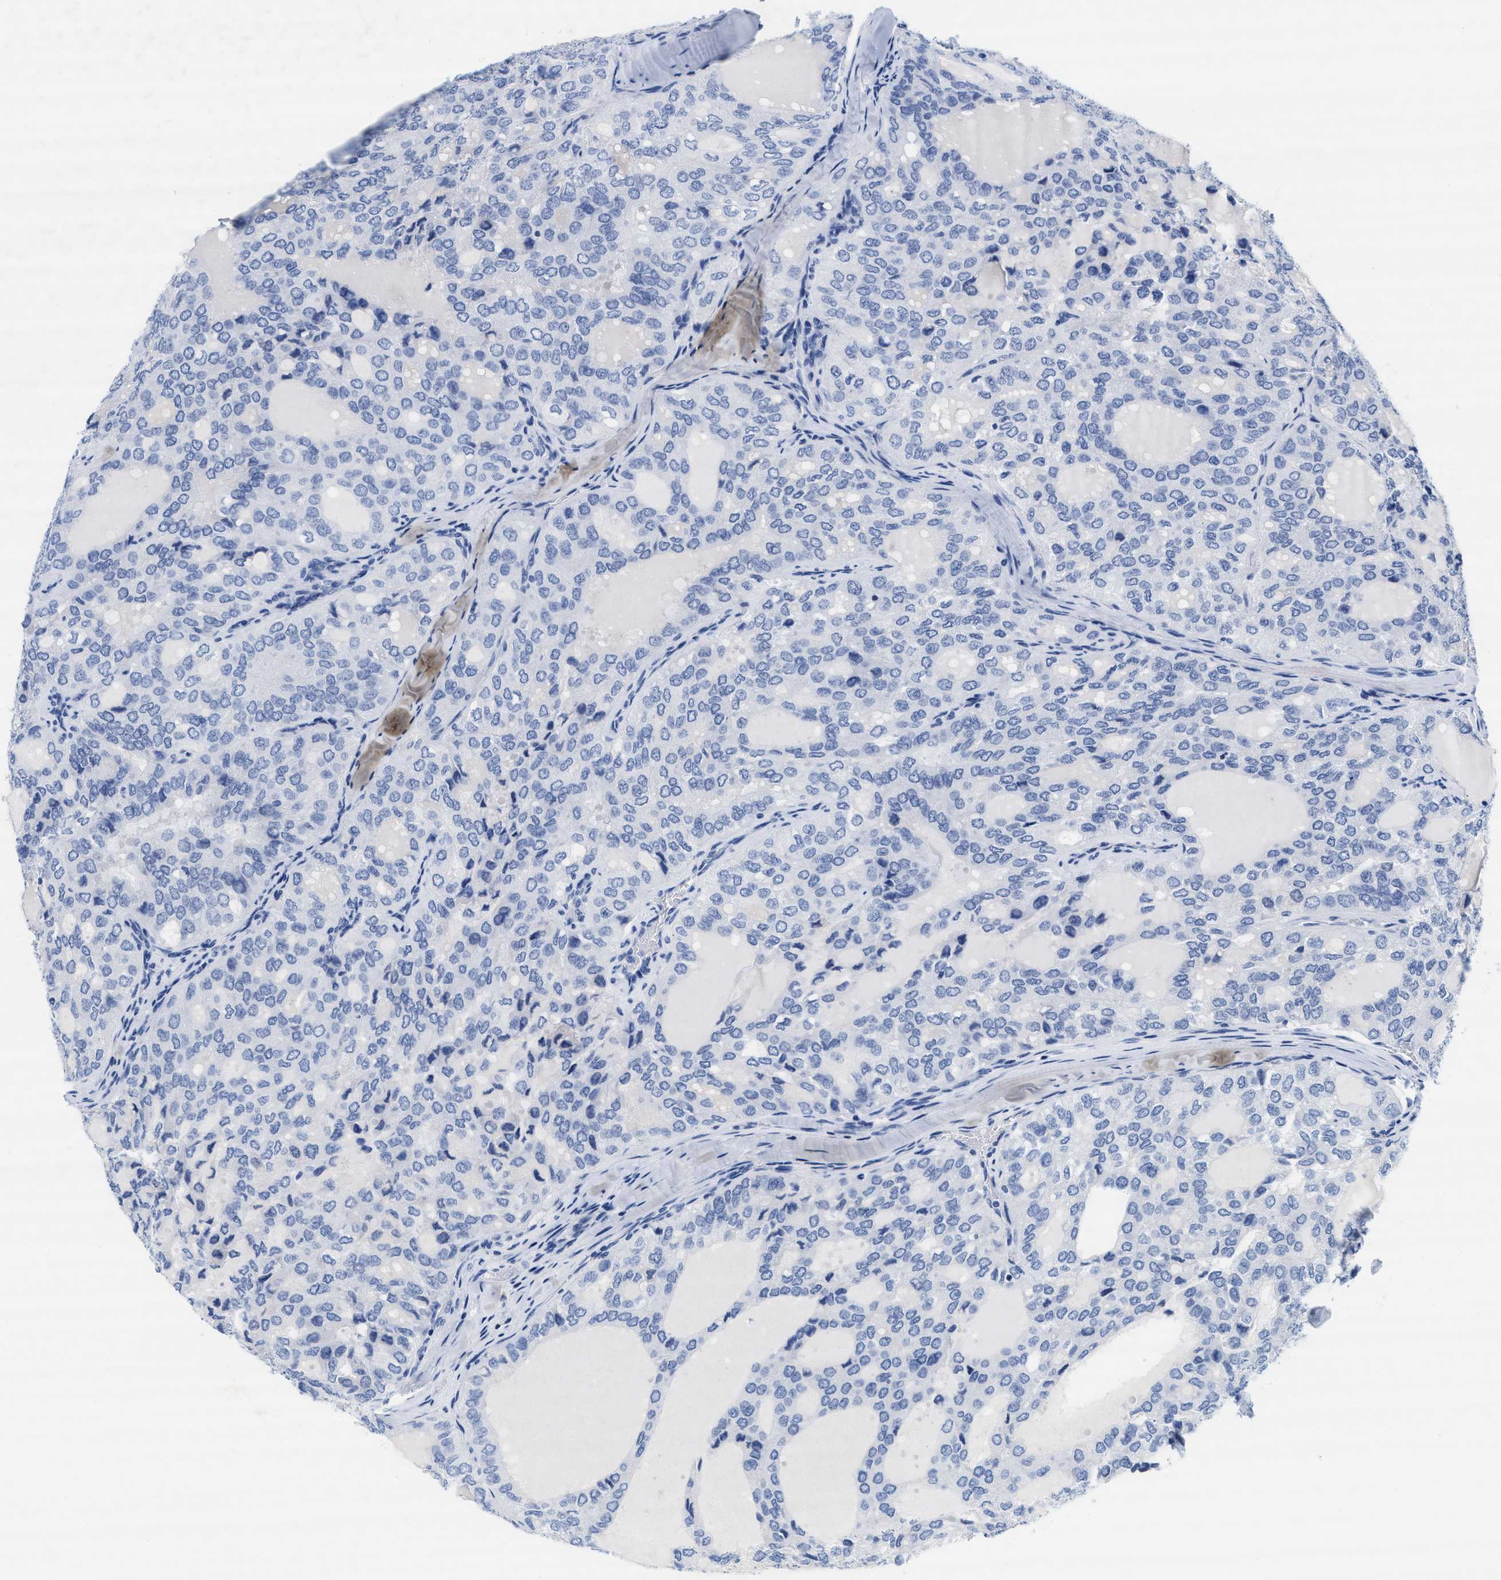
{"staining": {"intensity": "negative", "quantity": "none", "location": "none"}, "tissue": "thyroid cancer", "cell_type": "Tumor cells", "image_type": "cancer", "snomed": [{"axis": "morphology", "description": "Follicular adenoma carcinoma, NOS"}, {"axis": "topography", "description": "Thyroid gland"}], "caption": "DAB (3,3'-diaminobenzidine) immunohistochemical staining of follicular adenoma carcinoma (thyroid) reveals no significant positivity in tumor cells.", "gene": "TTC3", "patient": {"sex": "male", "age": 75}}